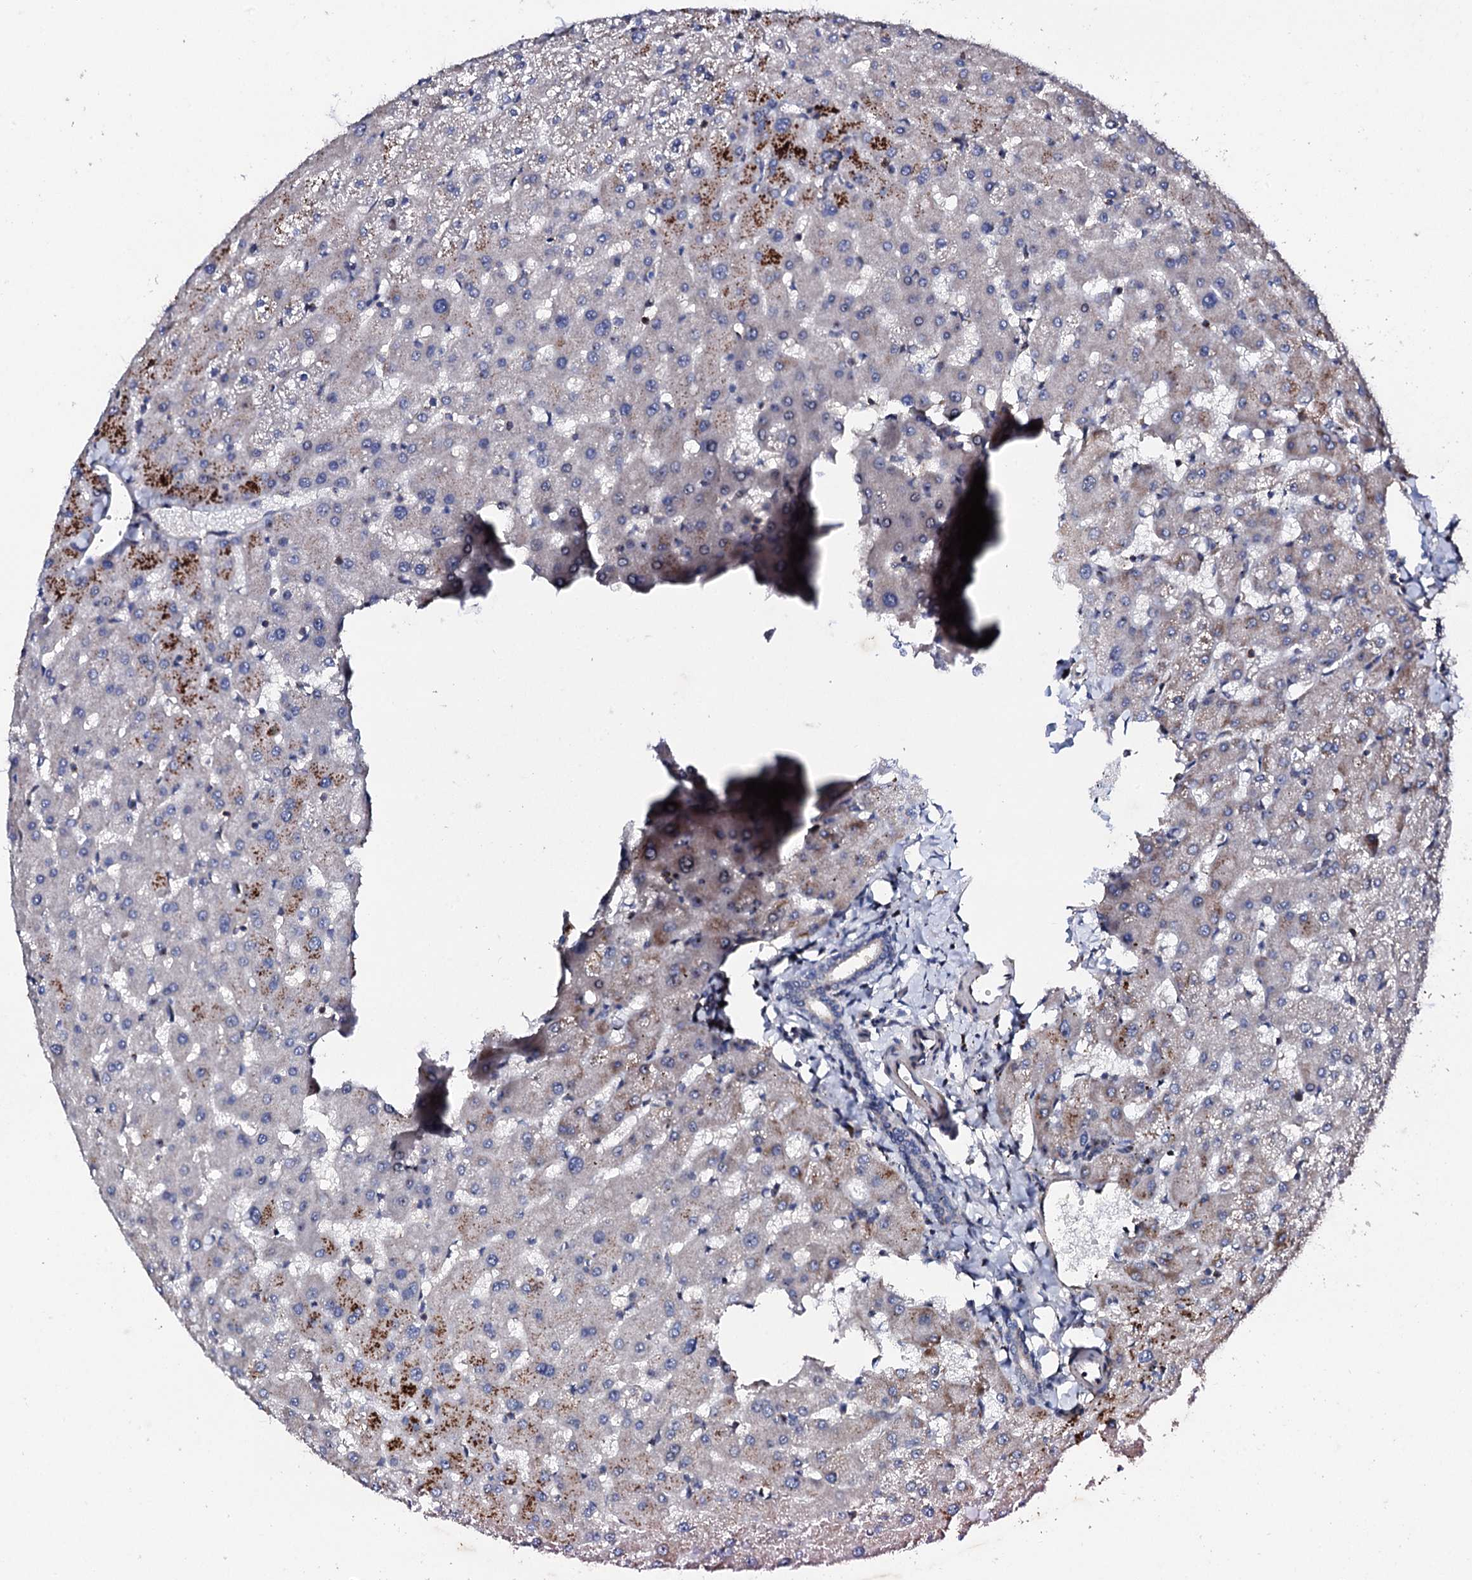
{"staining": {"intensity": "negative", "quantity": "none", "location": "none"}, "tissue": "liver", "cell_type": "Cholangiocytes", "image_type": "normal", "snomed": [{"axis": "morphology", "description": "Normal tissue, NOS"}, {"axis": "topography", "description": "Liver"}], "caption": "DAB immunohistochemical staining of normal human liver displays no significant positivity in cholangiocytes. (Stains: DAB (3,3'-diaminobenzidine) immunohistochemistry (IHC) with hematoxylin counter stain, Microscopy: brightfield microscopy at high magnification).", "gene": "GTPBP4", "patient": {"sex": "female", "age": 63}}